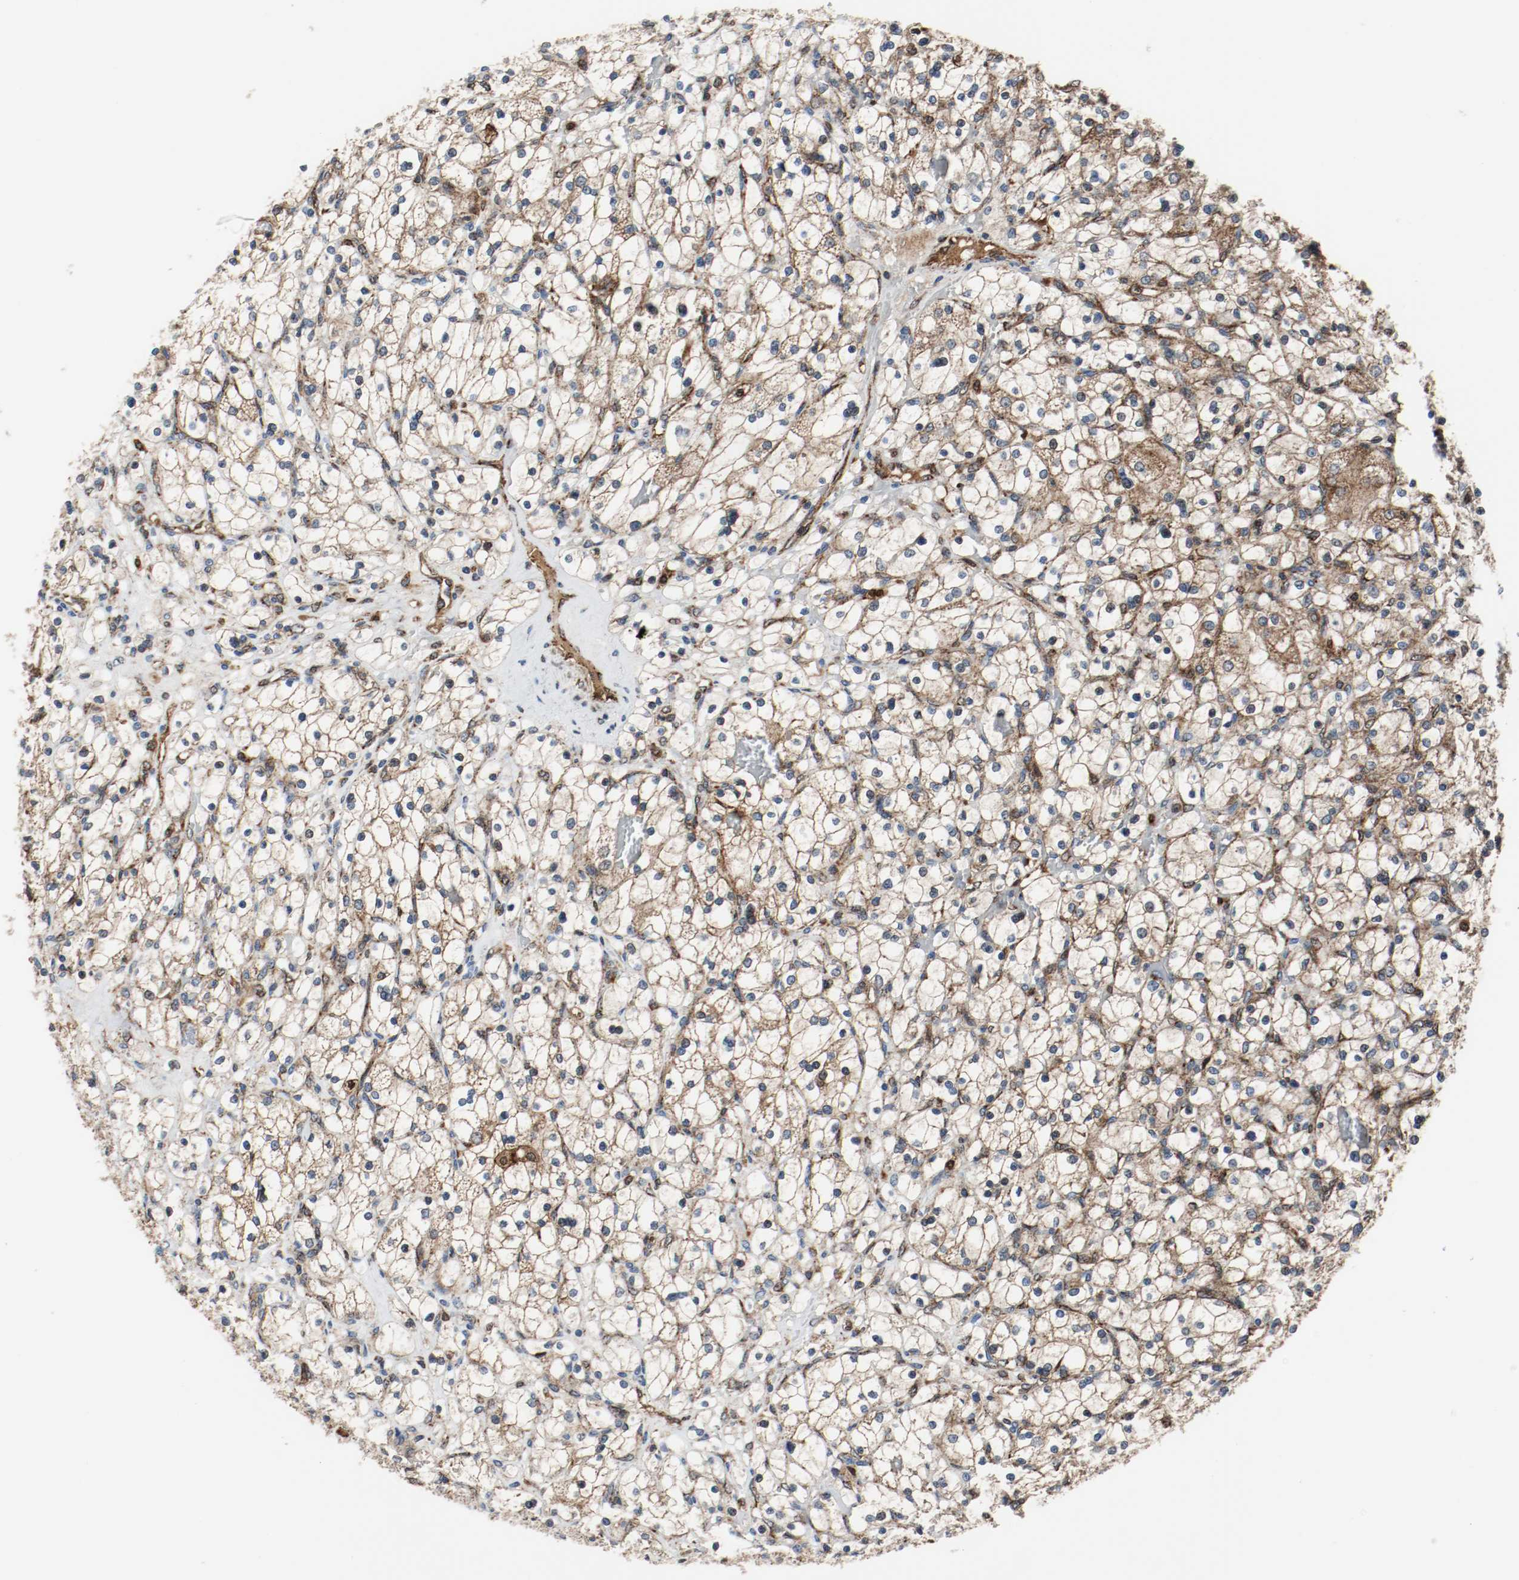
{"staining": {"intensity": "moderate", "quantity": ">75%", "location": "cytoplasmic/membranous"}, "tissue": "renal cancer", "cell_type": "Tumor cells", "image_type": "cancer", "snomed": [{"axis": "morphology", "description": "Adenocarcinoma, NOS"}, {"axis": "topography", "description": "Kidney"}], "caption": "A brown stain labels moderate cytoplasmic/membranous expression of a protein in human renal cancer (adenocarcinoma) tumor cells. Nuclei are stained in blue.", "gene": "TXNRD1", "patient": {"sex": "female", "age": 83}}